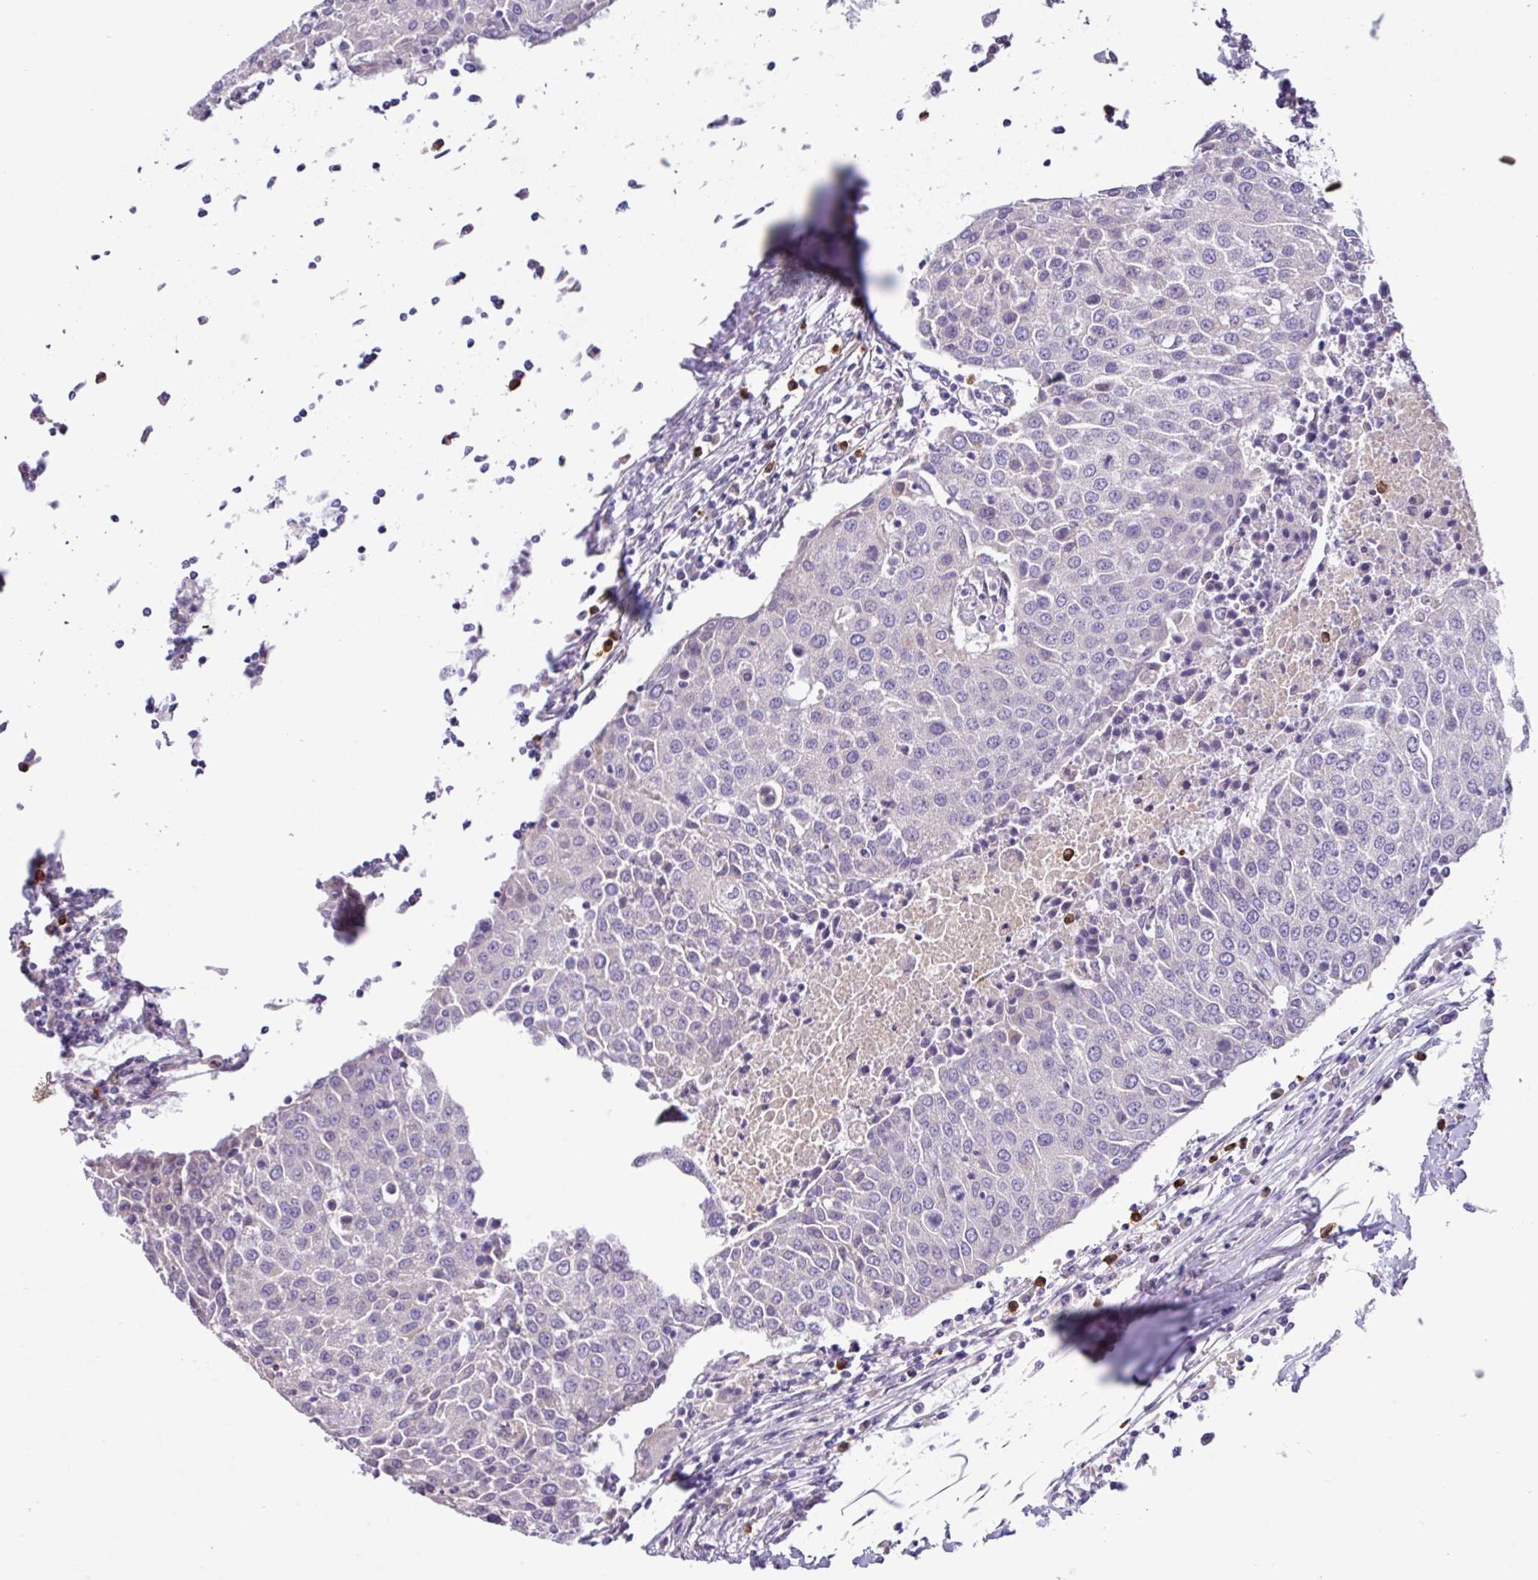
{"staining": {"intensity": "negative", "quantity": "none", "location": "none"}, "tissue": "urothelial cancer", "cell_type": "Tumor cells", "image_type": "cancer", "snomed": [{"axis": "morphology", "description": "Urothelial carcinoma, High grade"}, {"axis": "topography", "description": "Urinary bladder"}], "caption": "Image shows no protein staining in tumor cells of urothelial carcinoma (high-grade) tissue.", "gene": "ZNF524", "patient": {"sex": "female", "age": 85}}